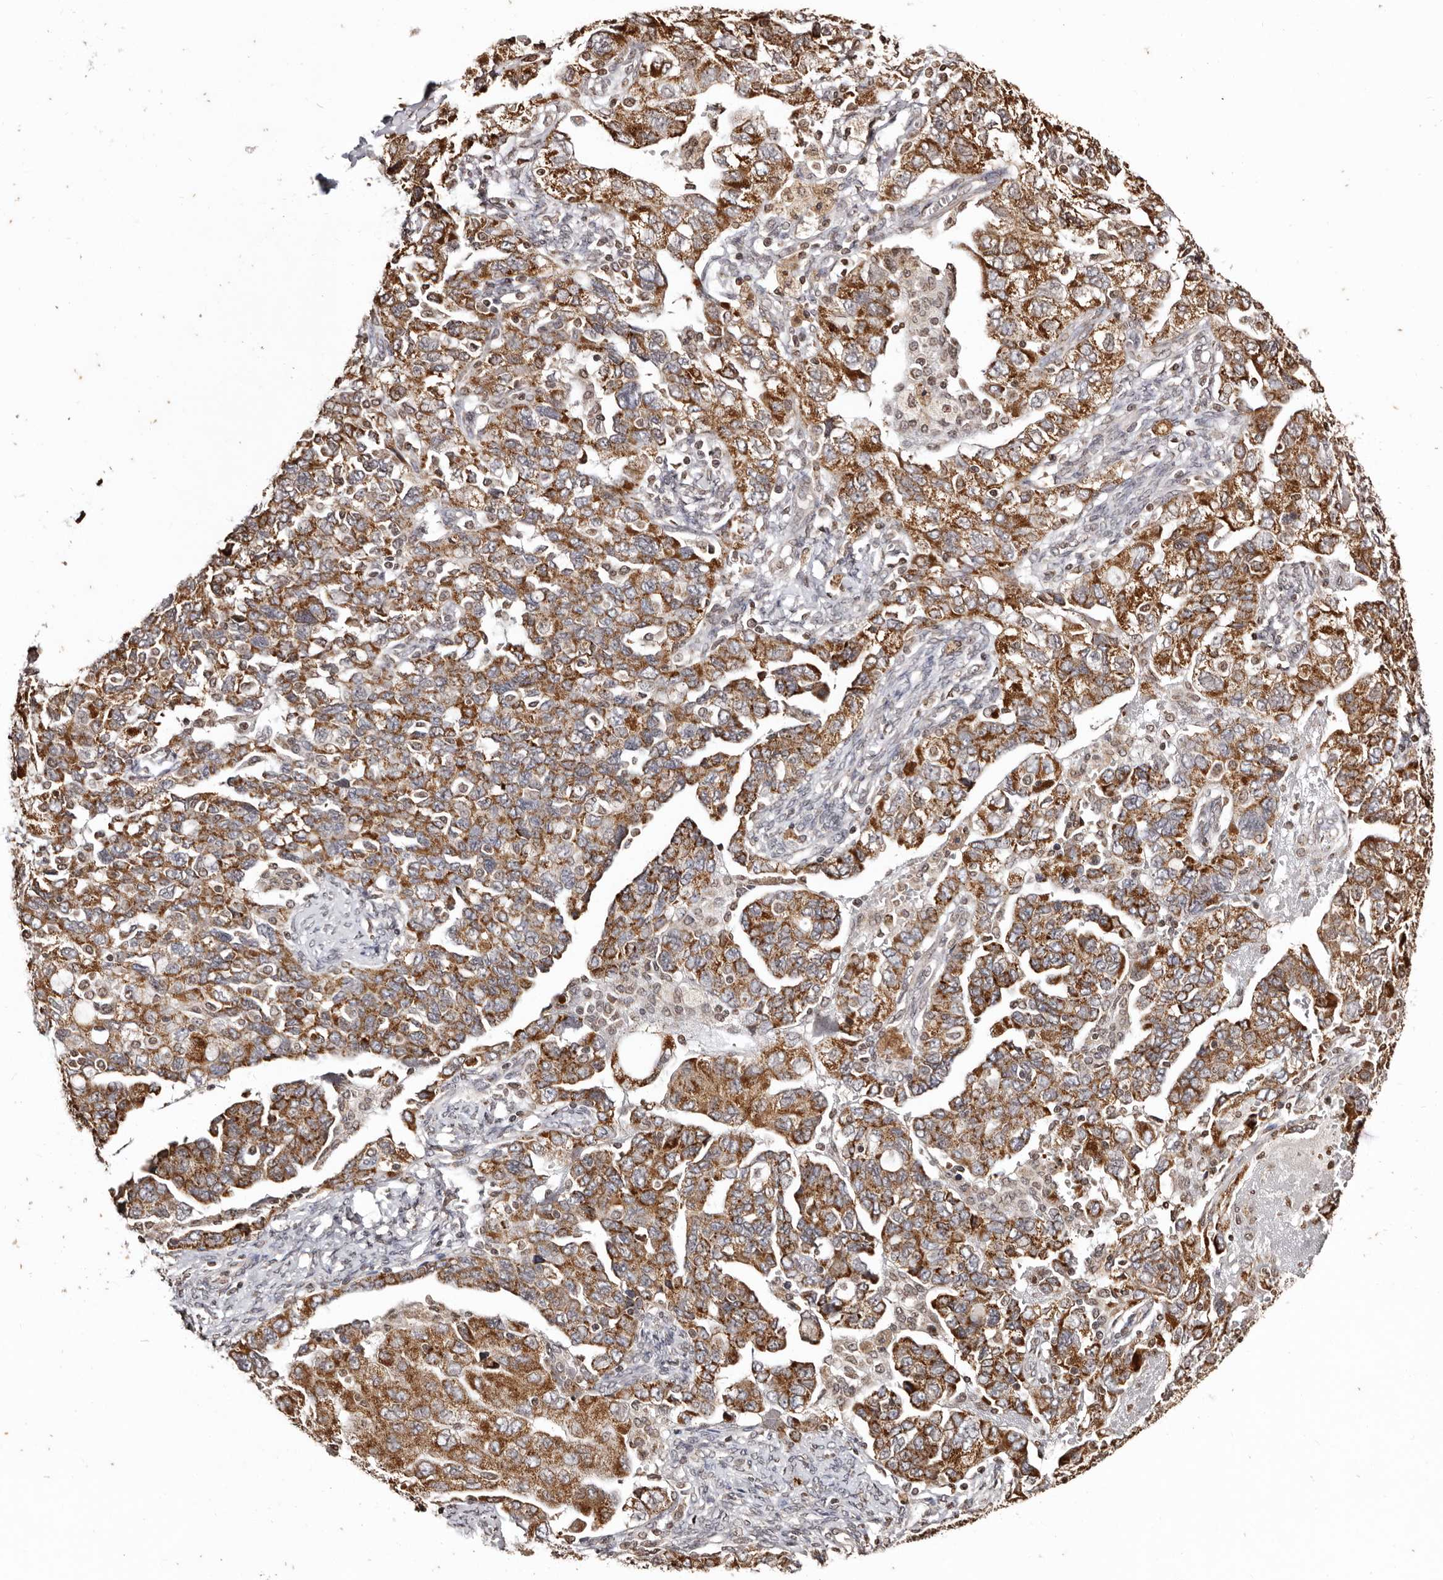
{"staining": {"intensity": "moderate", "quantity": ">75%", "location": "cytoplasmic/membranous"}, "tissue": "ovarian cancer", "cell_type": "Tumor cells", "image_type": "cancer", "snomed": [{"axis": "morphology", "description": "Carcinoma, NOS"}, {"axis": "morphology", "description": "Cystadenocarcinoma, serous, NOS"}, {"axis": "topography", "description": "Ovary"}], "caption": "Immunohistochemistry of ovarian carcinoma demonstrates medium levels of moderate cytoplasmic/membranous staining in approximately >75% of tumor cells.", "gene": "CCDC190", "patient": {"sex": "female", "age": 69}}